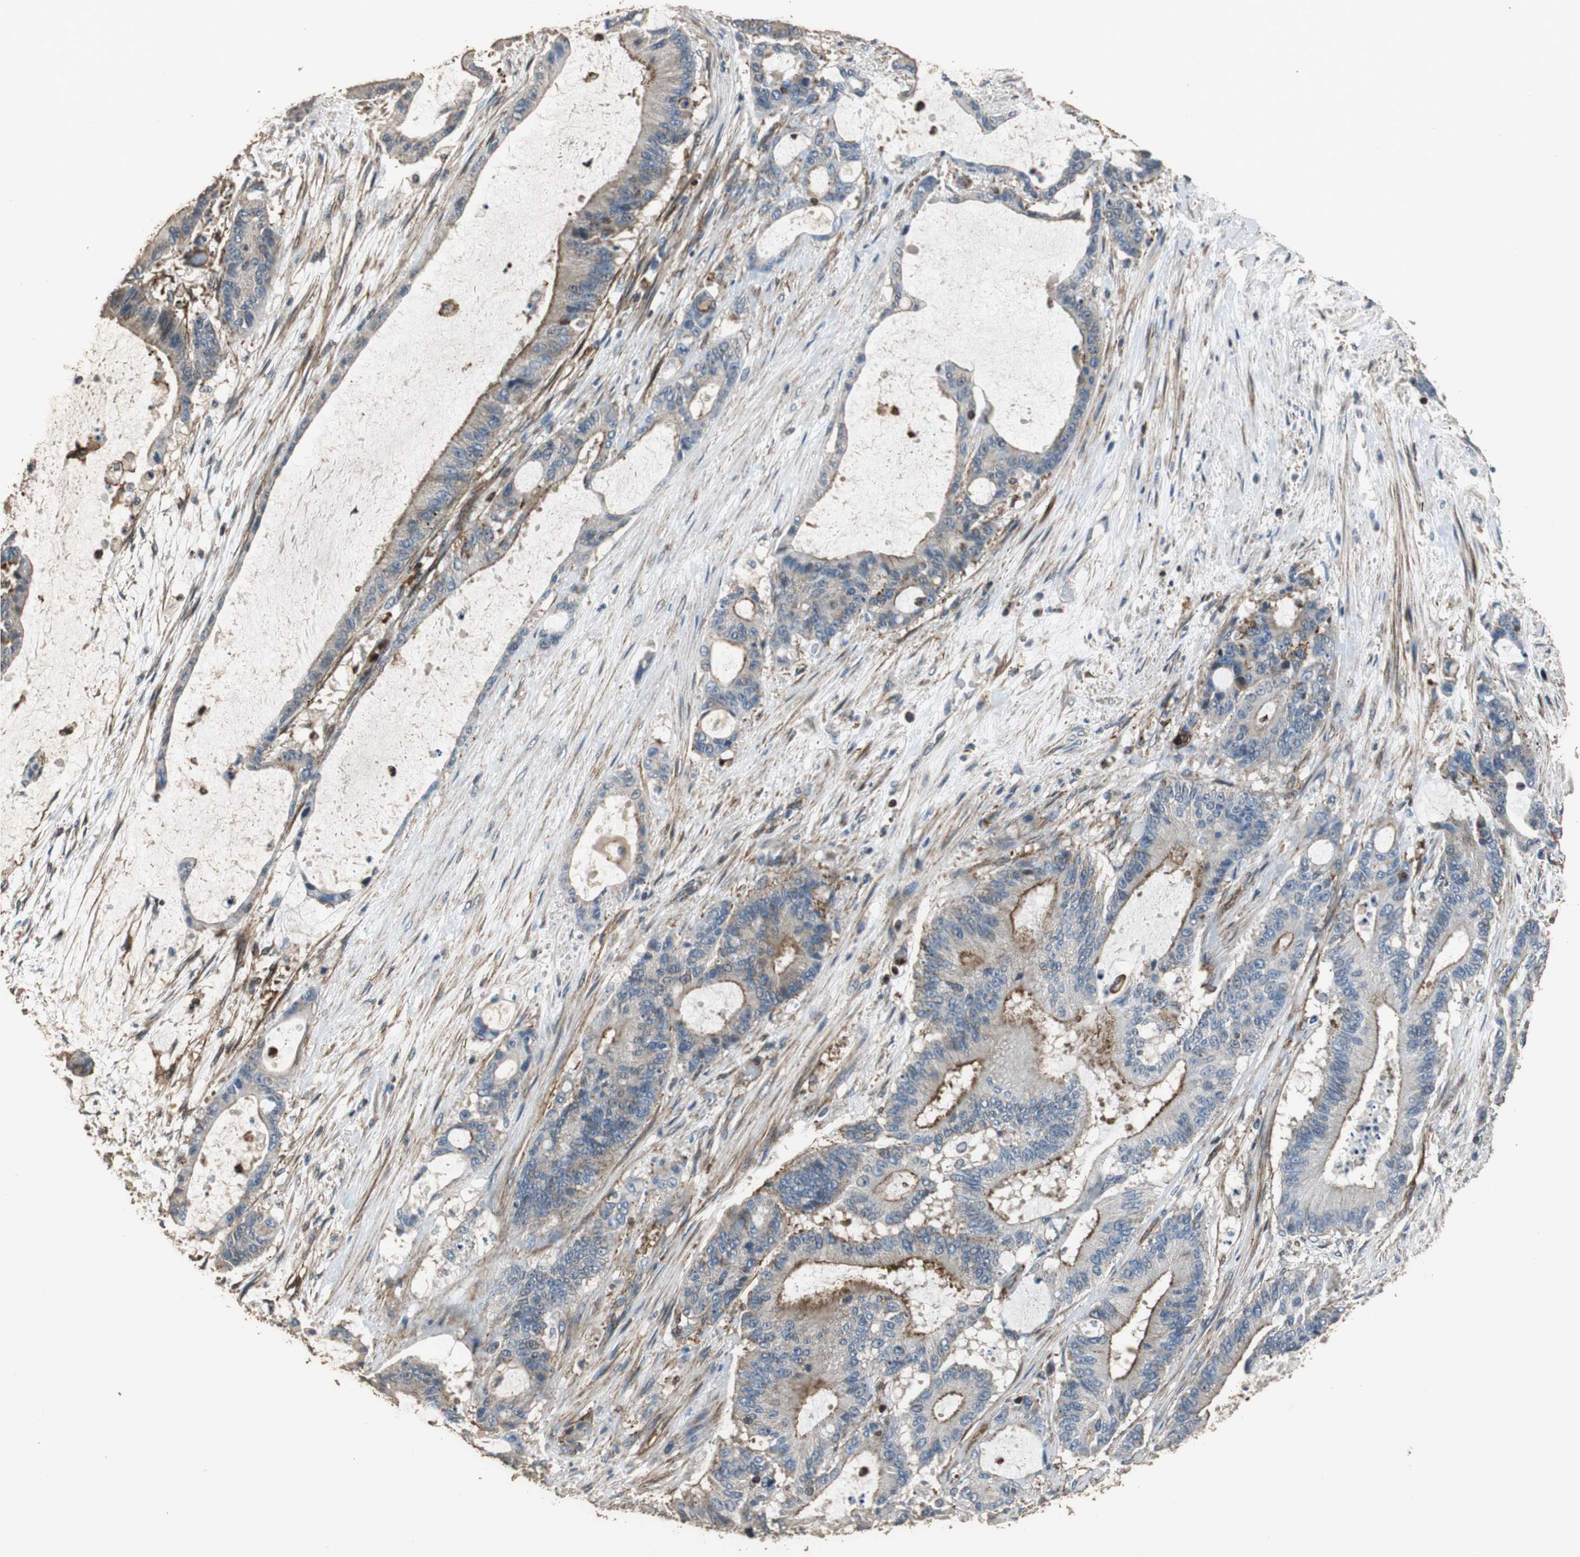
{"staining": {"intensity": "weak", "quantity": ">75%", "location": "cytoplasmic/membranous"}, "tissue": "liver cancer", "cell_type": "Tumor cells", "image_type": "cancer", "snomed": [{"axis": "morphology", "description": "Cholangiocarcinoma"}, {"axis": "topography", "description": "Liver"}], "caption": "A low amount of weak cytoplasmic/membranous expression is appreciated in about >75% of tumor cells in liver cancer (cholangiocarcinoma) tissue.", "gene": "PRKRA", "patient": {"sex": "female", "age": 73}}